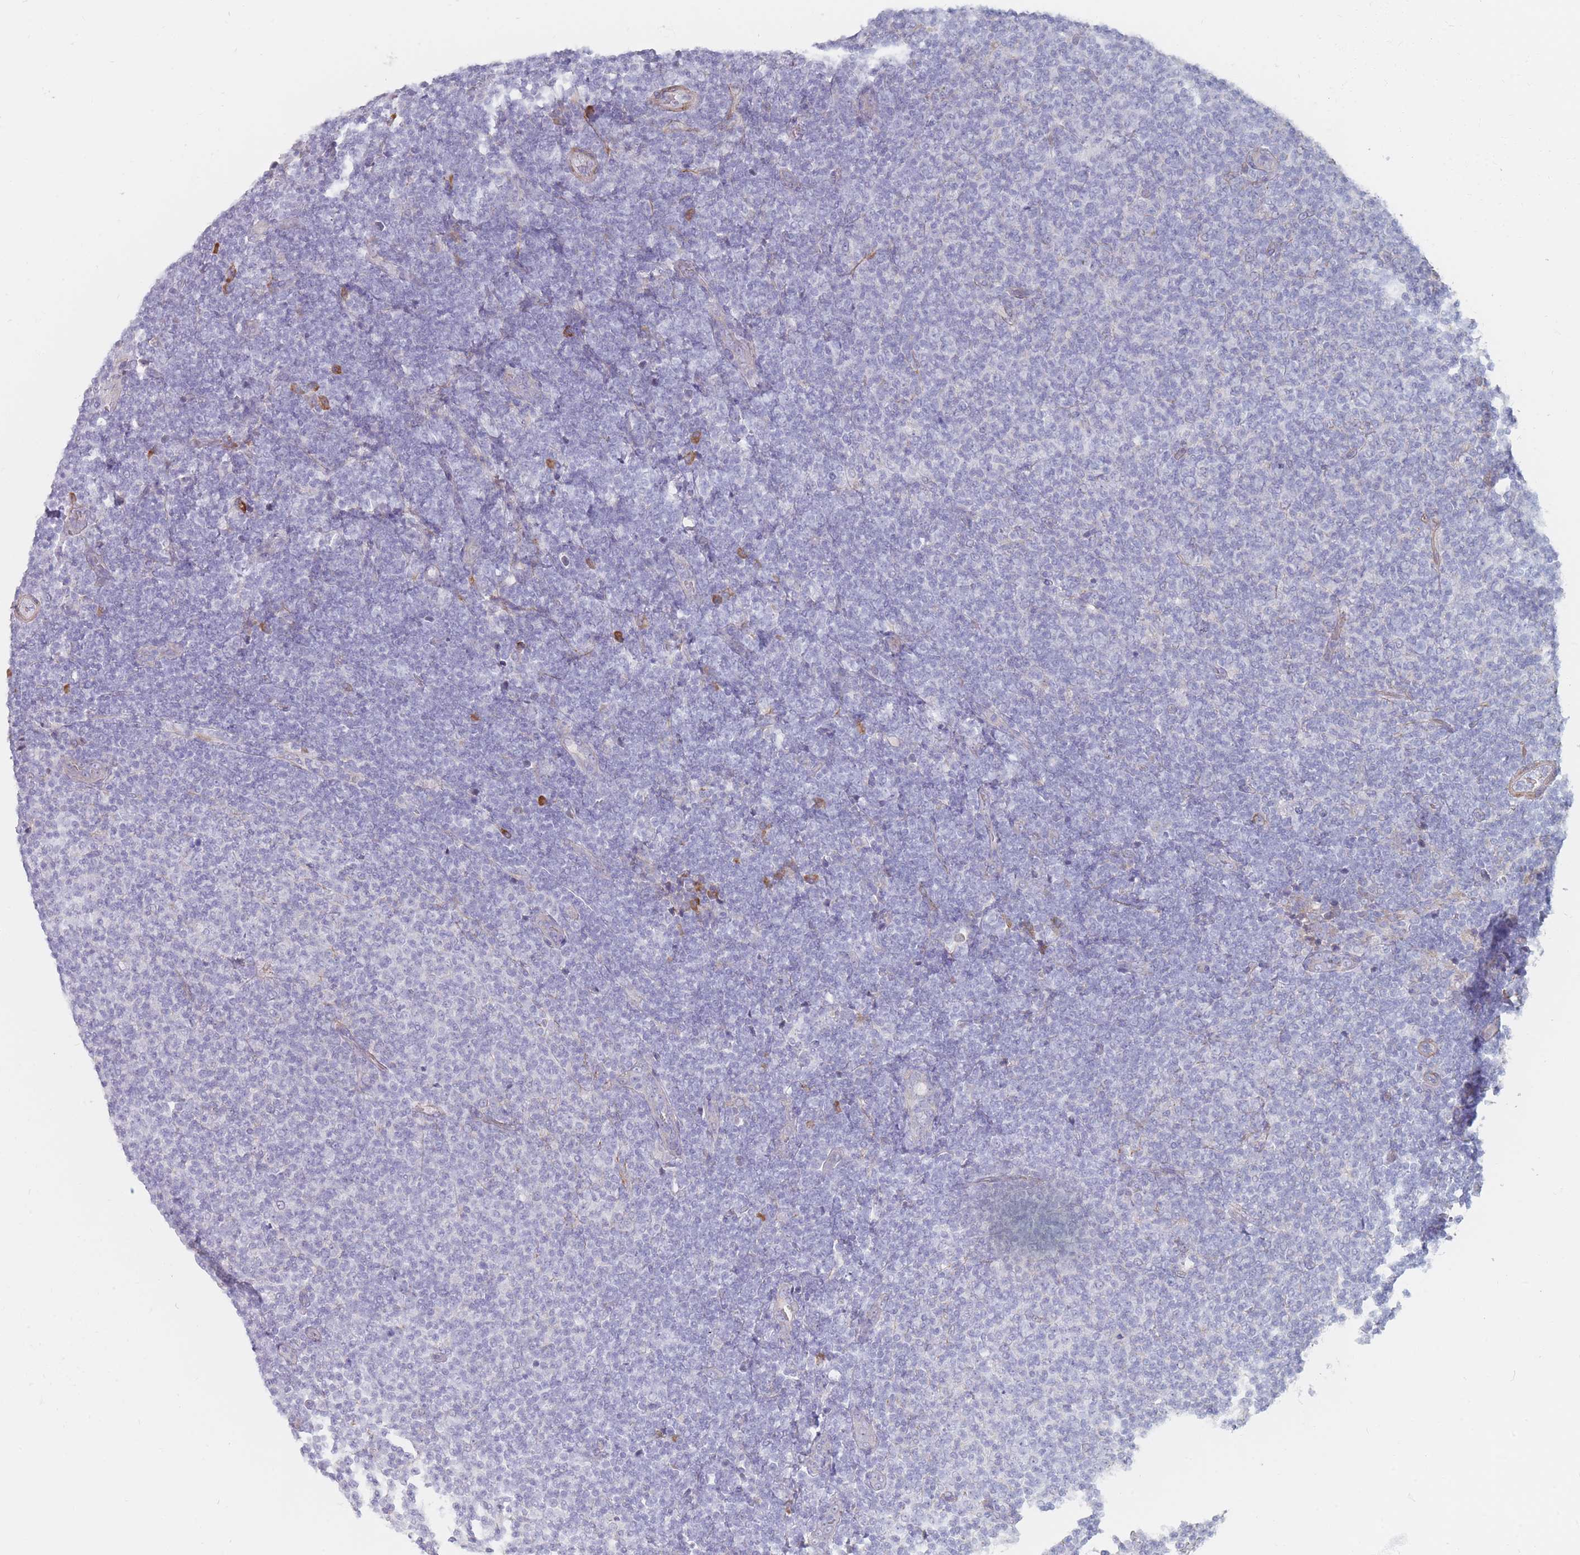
{"staining": {"intensity": "negative", "quantity": "none", "location": "none"}, "tissue": "lymphoma", "cell_type": "Tumor cells", "image_type": "cancer", "snomed": [{"axis": "morphology", "description": "Malignant lymphoma, non-Hodgkin's type, Low grade"}, {"axis": "topography", "description": "Lymph node"}], "caption": "Immunohistochemical staining of low-grade malignant lymphoma, non-Hodgkin's type reveals no significant staining in tumor cells.", "gene": "ERBIN", "patient": {"sex": "male", "age": 66}}